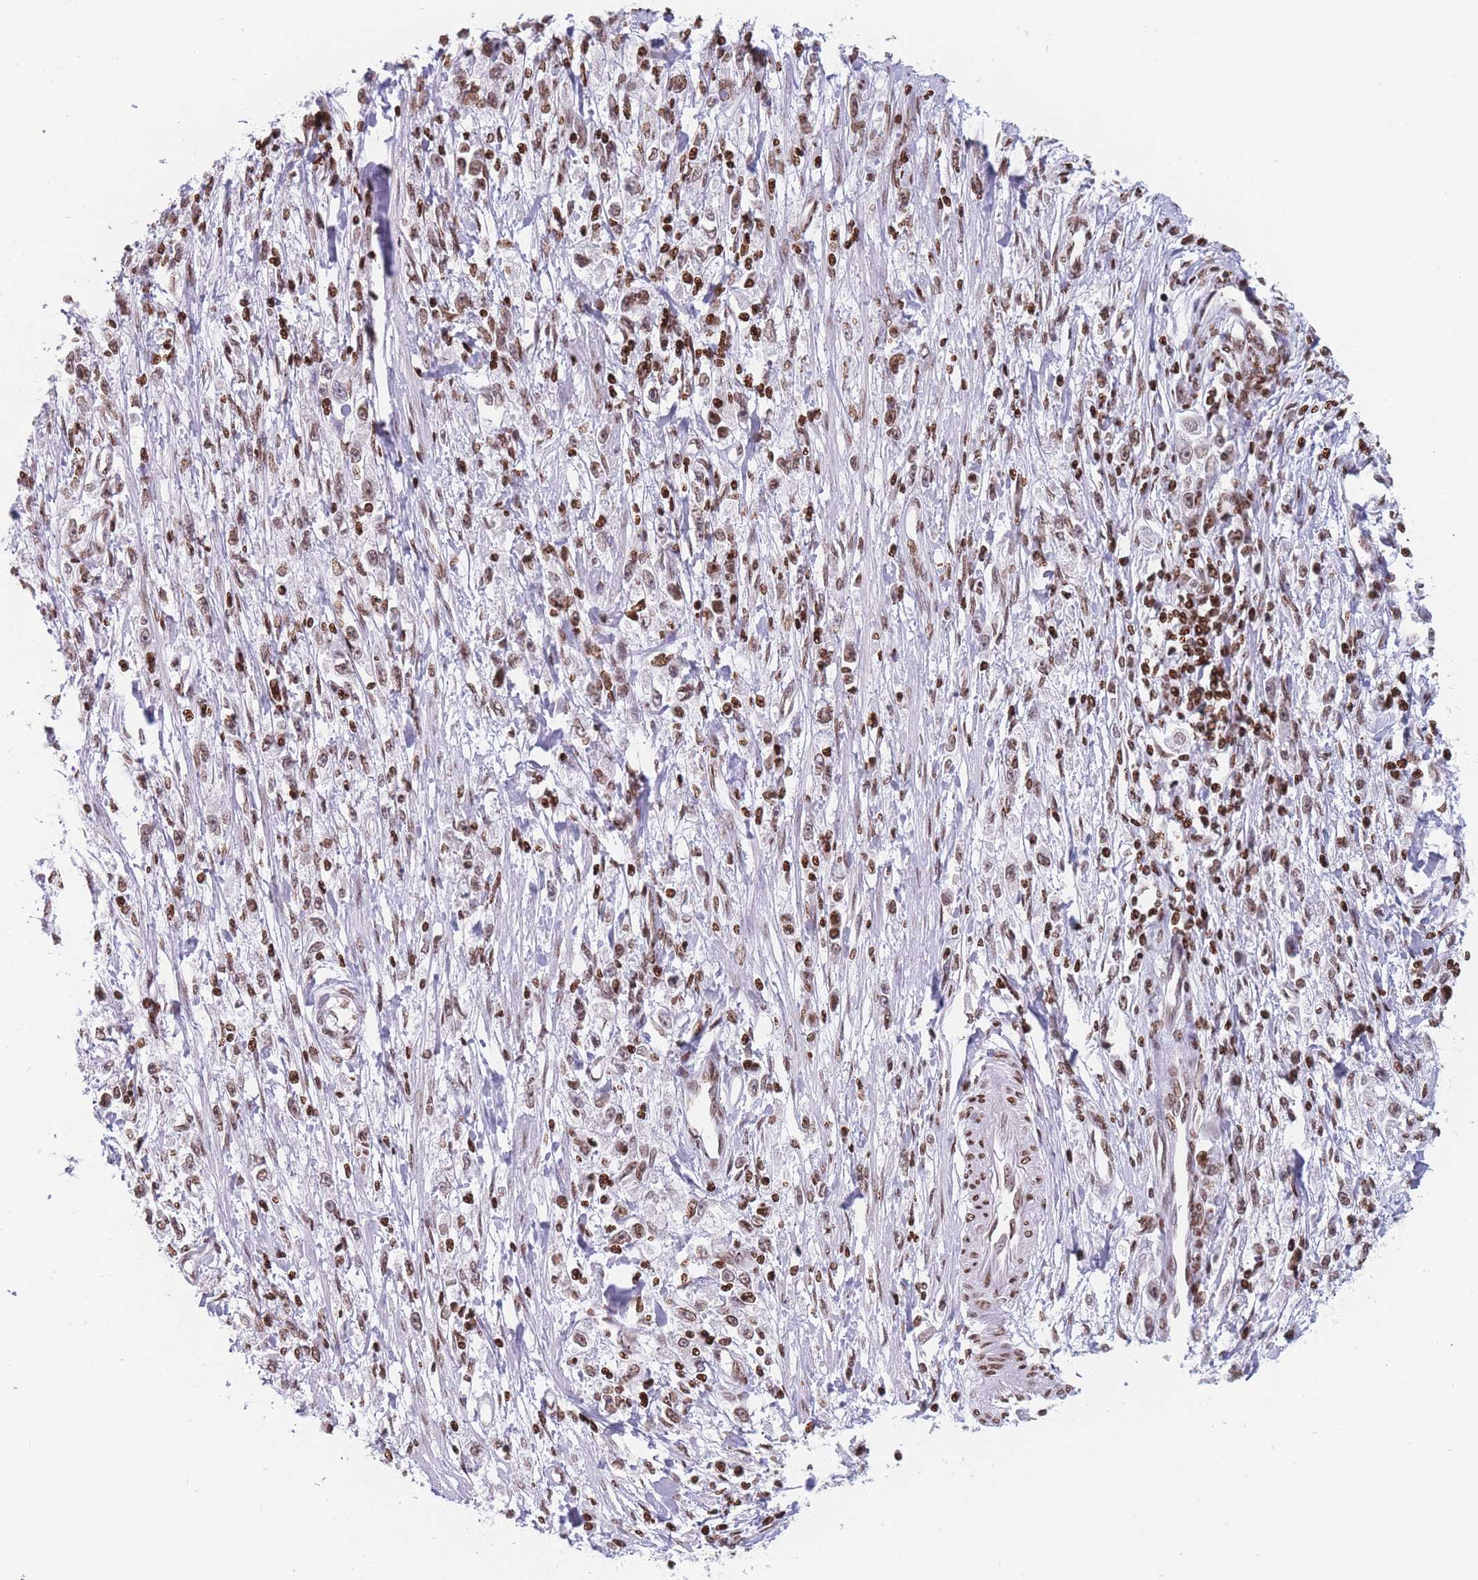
{"staining": {"intensity": "moderate", "quantity": ">75%", "location": "nuclear"}, "tissue": "stomach cancer", "cell_type": "Tumor cells", "image_type": "cancer", "snomed": [{"axis": "morphology", "description": "Adenocarcinoma, NOS"}, {"axis": "topography", "description": "Stomach"}], "caption": "Immunohistochemistry (DAB (3,3'-diaminobenzidine)) staining of stomach adenocarcinoma shows moderate nuclear protein expression in about >75% of tumor cells.", "gene": "AK9", "patient": {"sex": "female", "age": 59}}